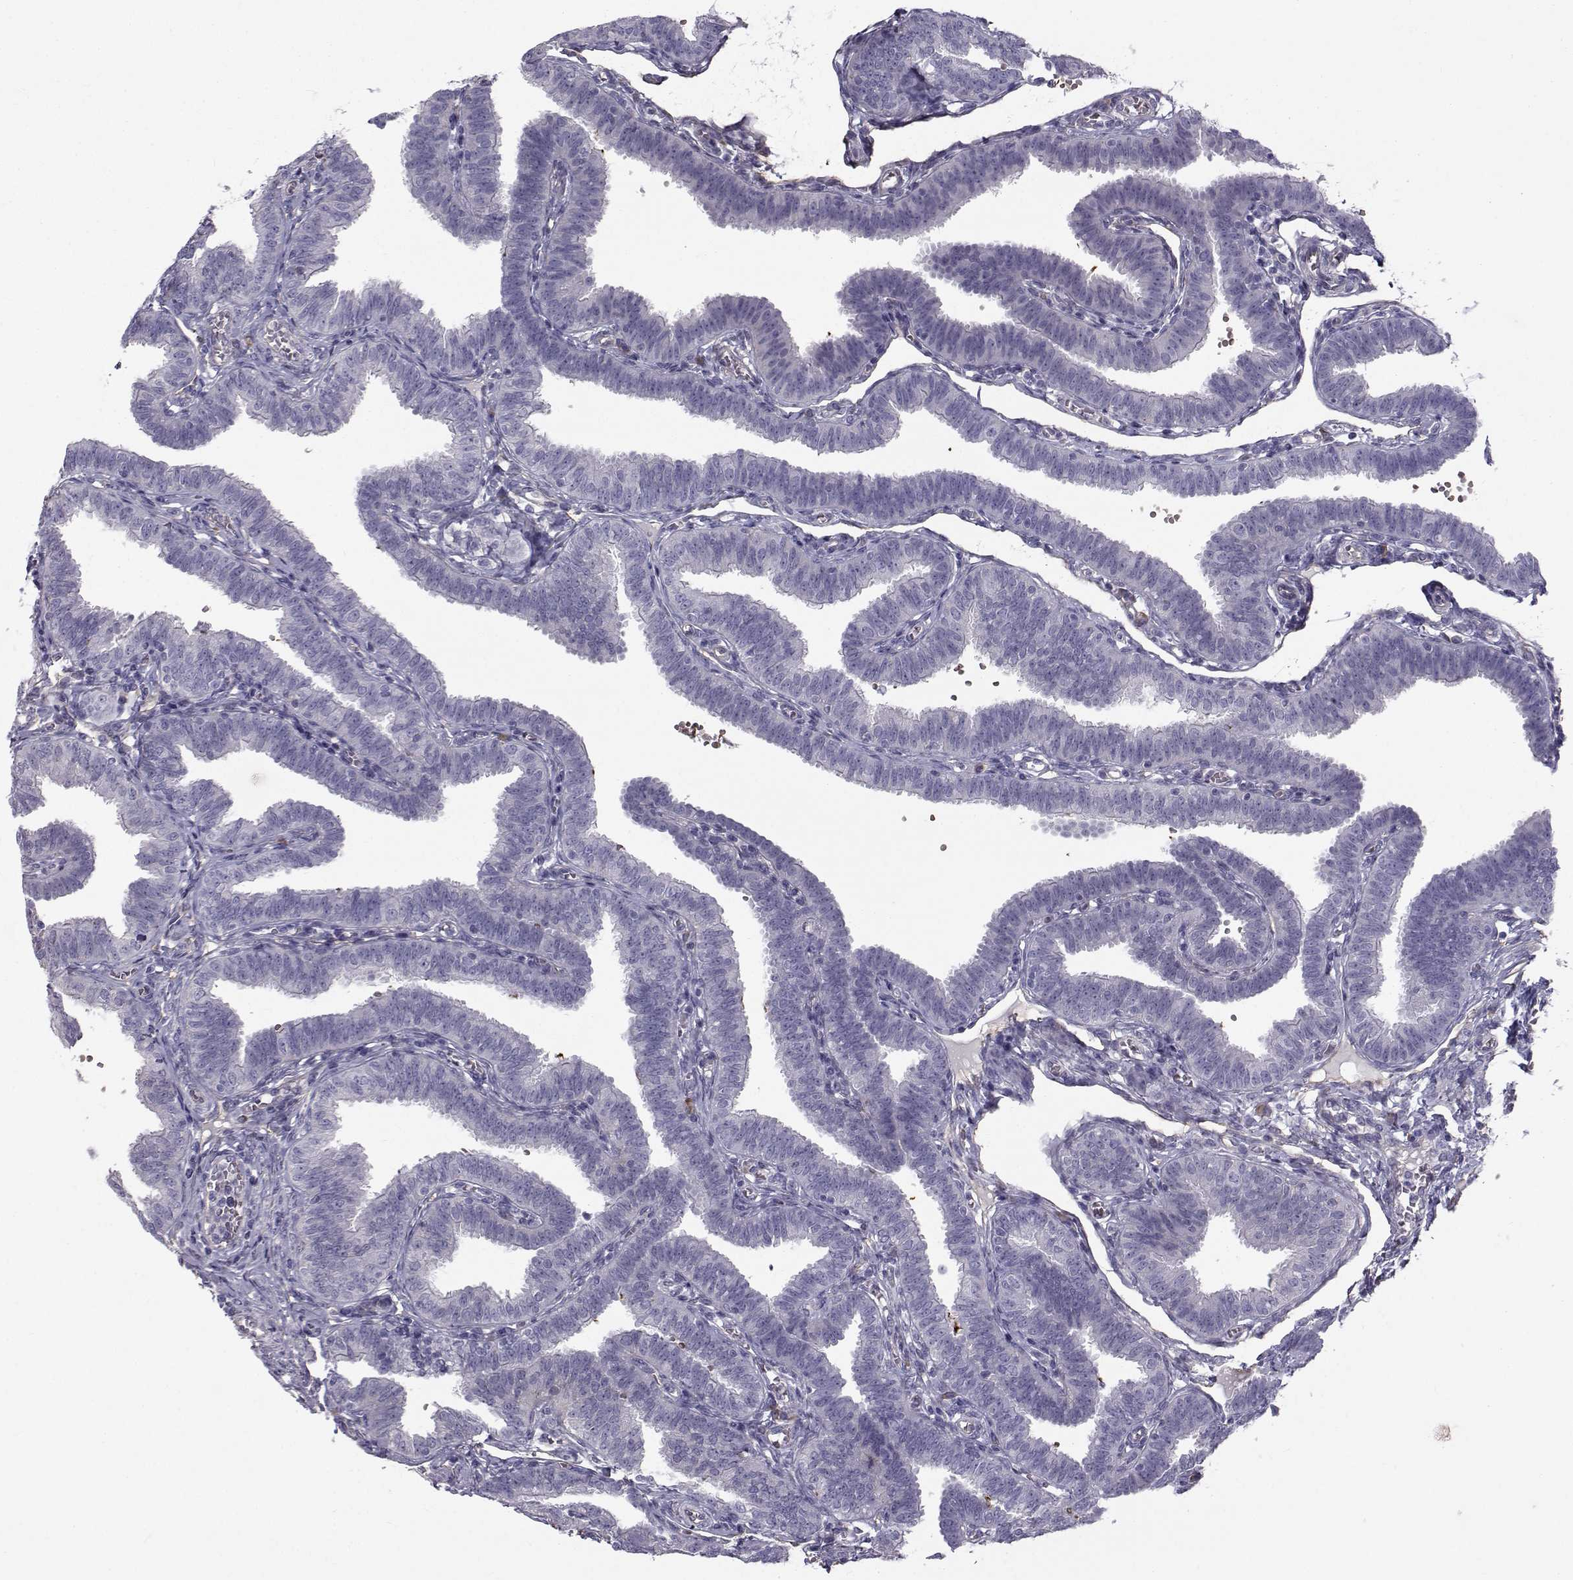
{"staining": {"intensity": "negative", "quantity": "none", "location": "none"}, "tissue": "fallopian tube", "cell_type": "Glandular cells", "image_type": "normal", "snomed": [{"axis": "morphology", "description": "Normal tissue, NOS"}, {"axis": "topography", "description": "Fallopian tube"}], "caption": "IHC histopathology image of benign fallopian tube stained for a protein (brown), which displays no expression in glandular cells.", "gene": "QPCT", "patient": {"sex": "female", "age": 25}}